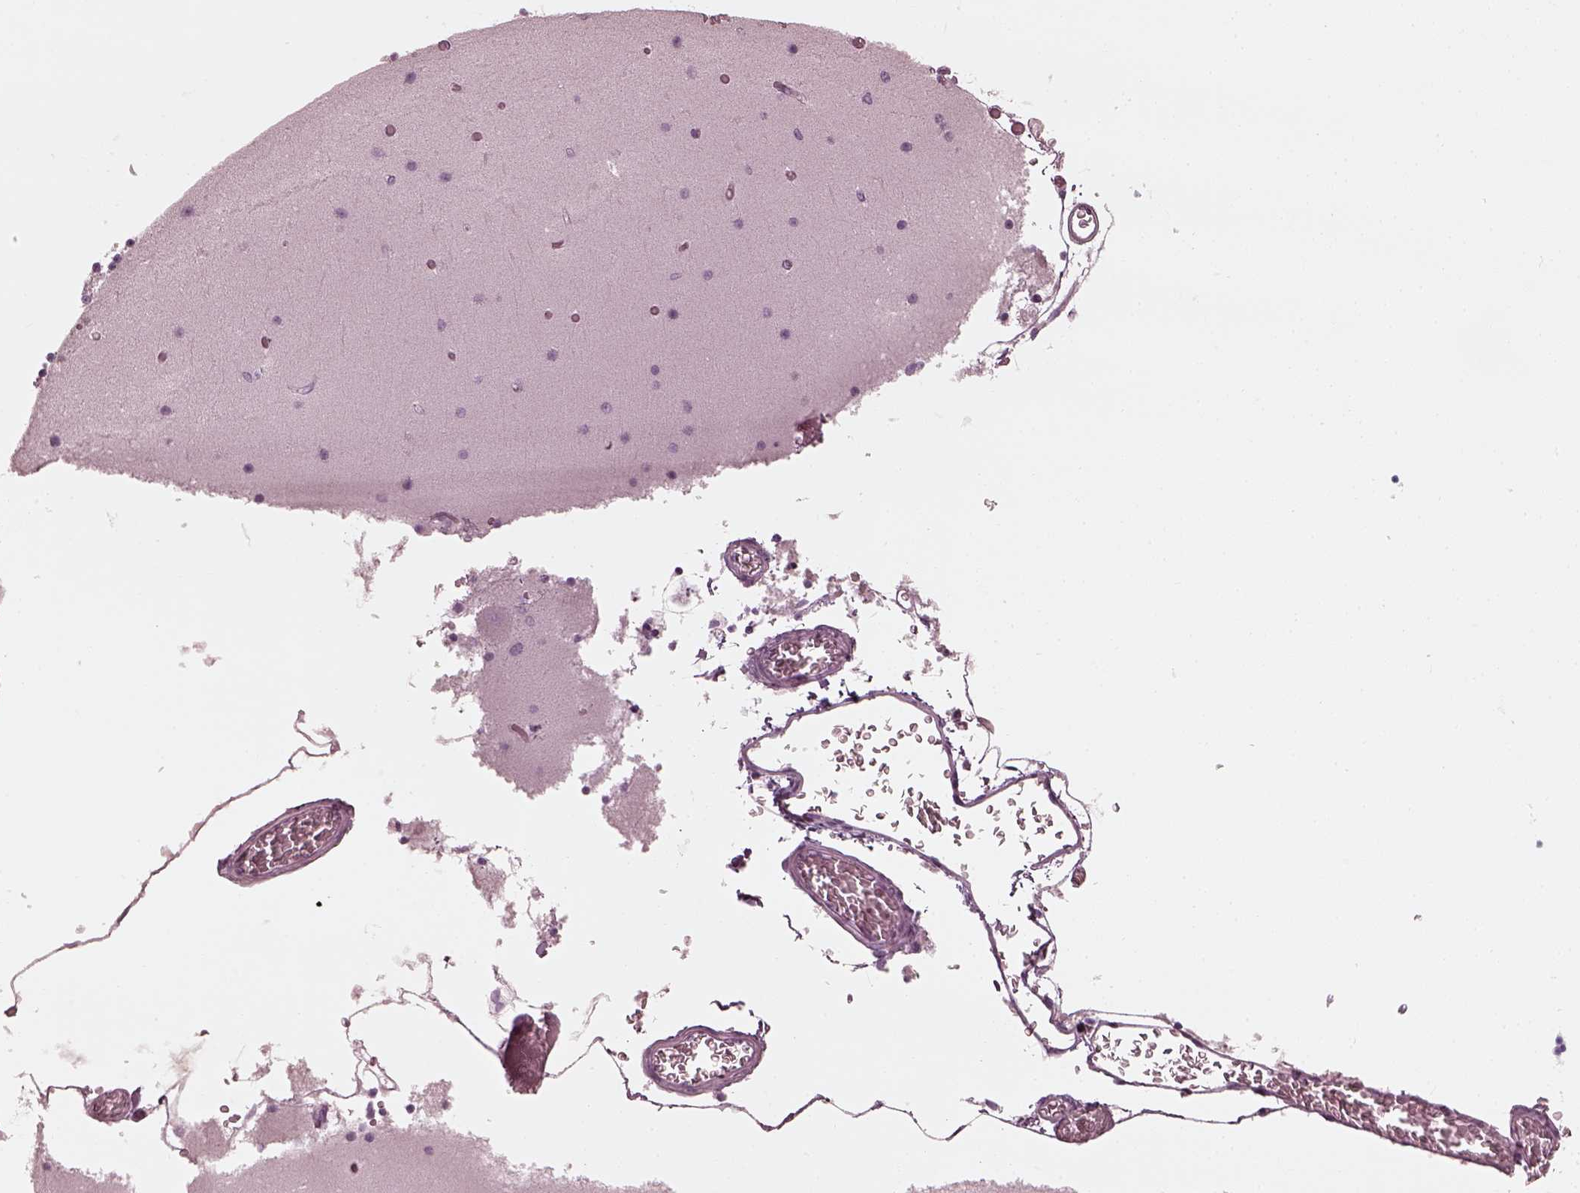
{"staining": {"intensity": "negative", "quantity": "none", "location": "none"}, "tissue": "cerebellum", "cell_type": "Cells in granular layer", "image_type": "normal", "snomed": [{"axis": "morphology", "description": "Normal tissue, NOS"}, {"axis": "topography", "description": "Cerebellum"}], "caption": "DAB immunohistochemical staining of normal cerebellum shows no significant staining in cells in granular layer. (DAB (3,3'-diaminobenzidine) IHC with hematoxylin counter stain).", "gene": "SAXO2", "patient": {"sex": "female", "age": 28}}